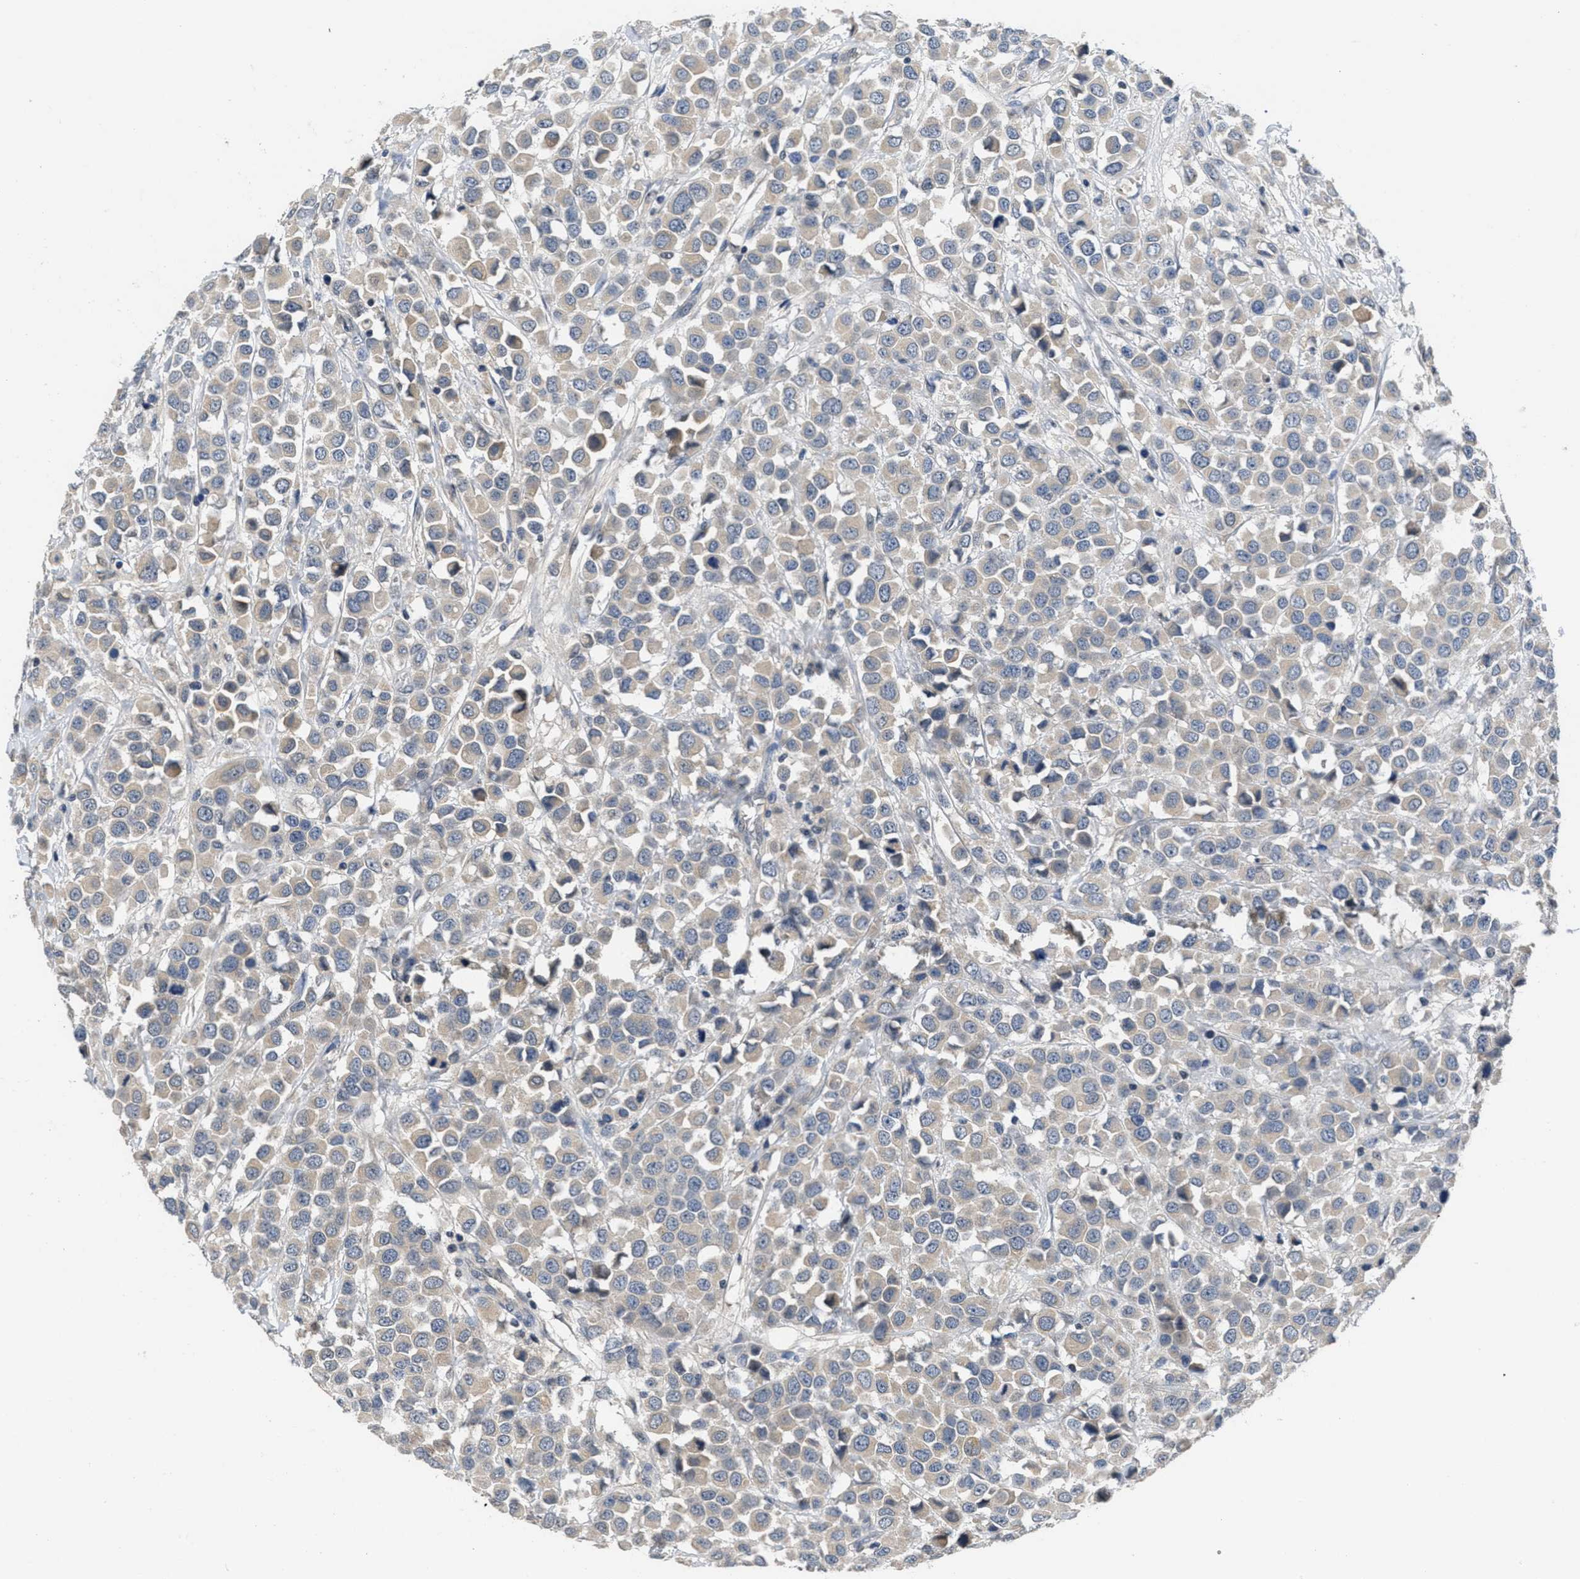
{"staining": {"intensity": "weak", "quantity": "25%-75%", "location": "cytoplasmic/membranous"}, "tissue": "breast cancer", "cell_type": "Tumor cells", "image_type": "cancer", "snomed": [{"axis": "morphology", "description": "Duct carcinoma"}, {"axis": "topography", "description": "Breast"}], "caption": "A histopathology image showing weak cytoplasmic/membranous staining in approximately 25%-75% of tumor cells in breast intraductal carcinoma, as visualized by brown immunohistochemical staining.", "gene": "ANGPT1", "patient": {"sex": "female", "age": 61}}